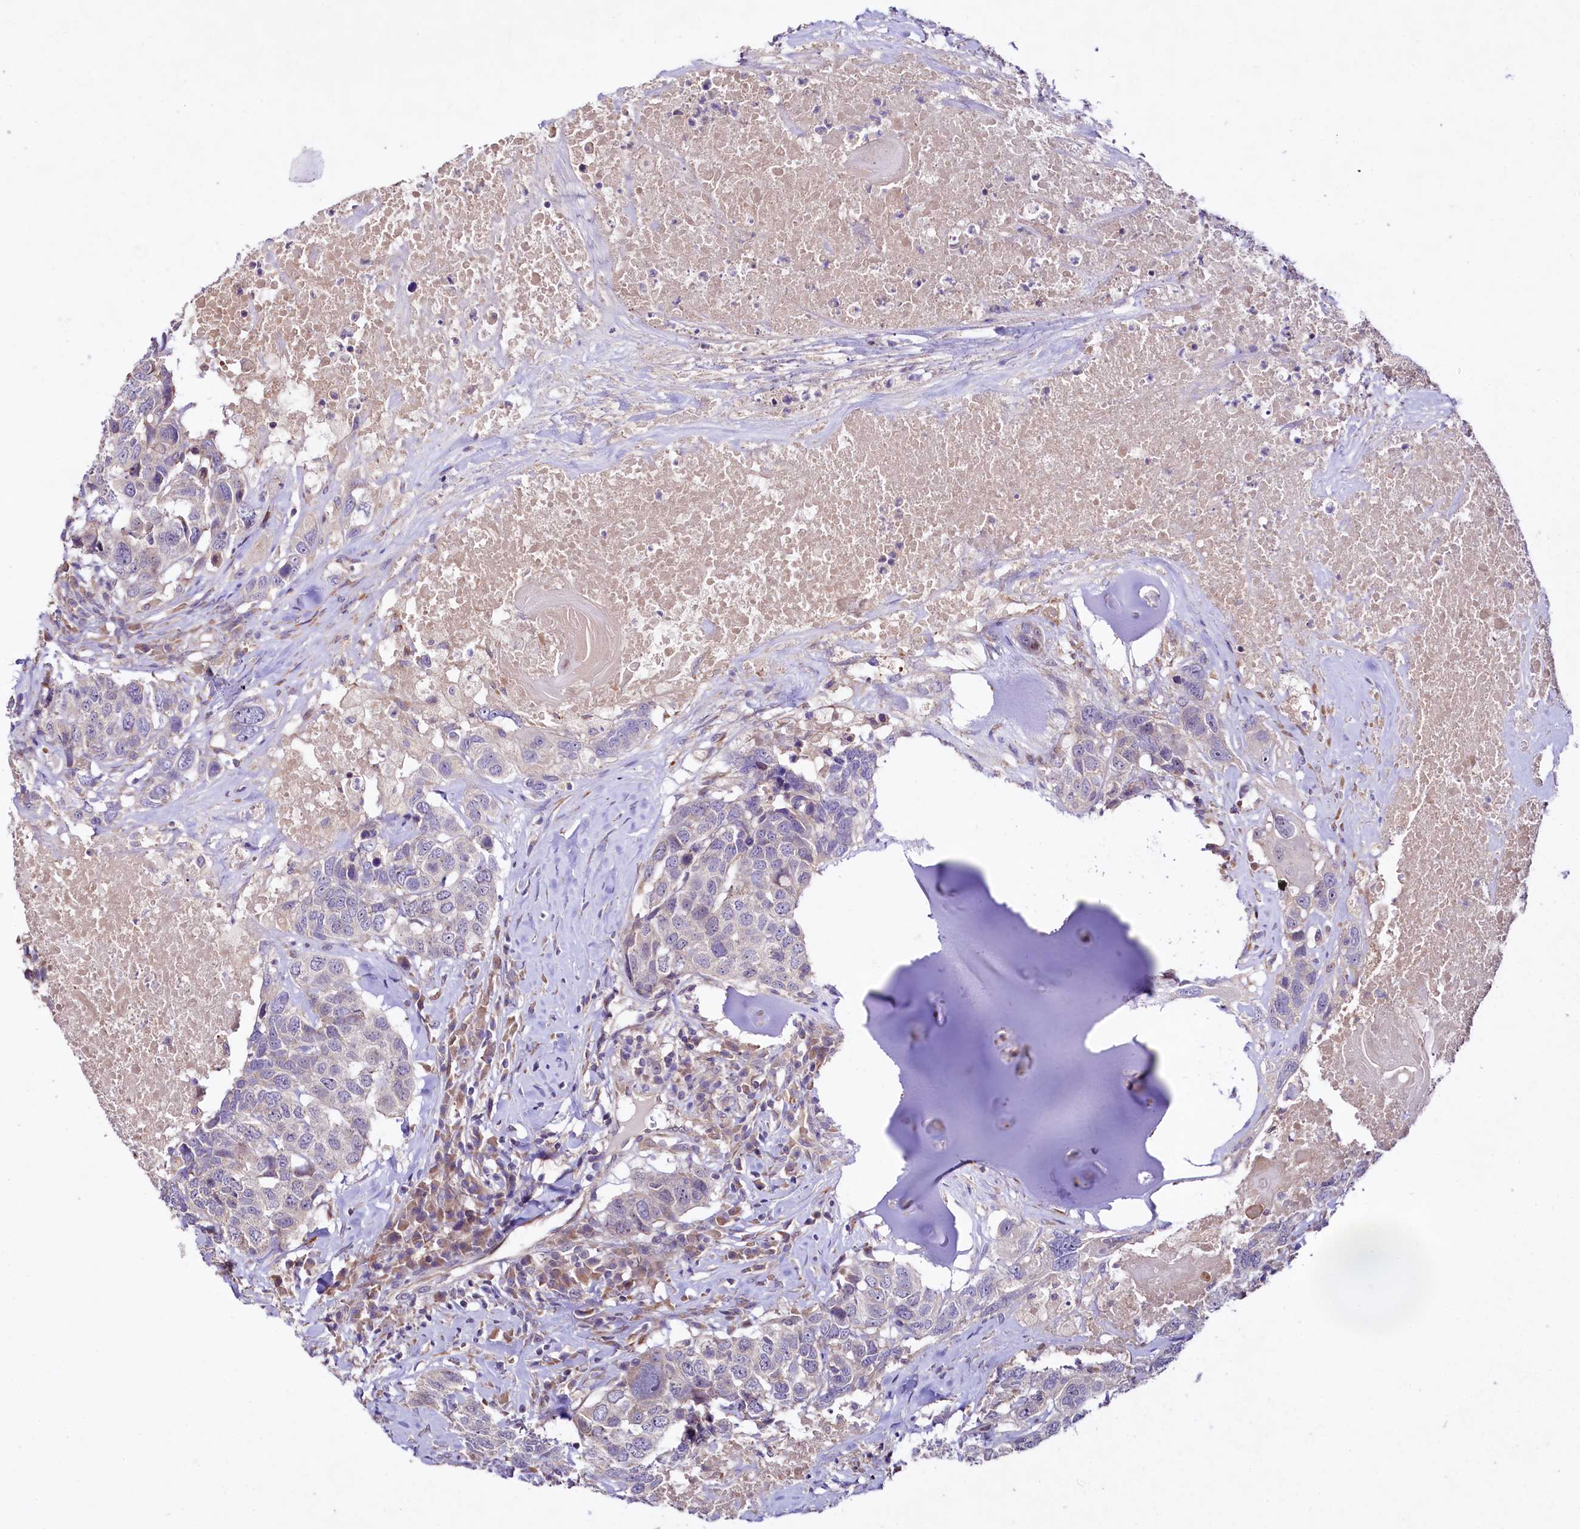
{"staining": {"intensity": "negative", "quantity": "none", "location": "none"}, "tissue": "head and neck cancer", "cell_type": "Tumor cells", "image_type": "cancer", "snomed": [{"axis": "morphology", "description": "Squamous cell carcinoma, NOS"}, {"axis": "topography", "description": "Head-Neck"}], "caption": "Head and neck squamous cell carcinoma stained for a protein using immunohistochemistry shows no staining tumor cells.", "gene": "VPS11", "patient": {"sex": "male", "age": 66}}